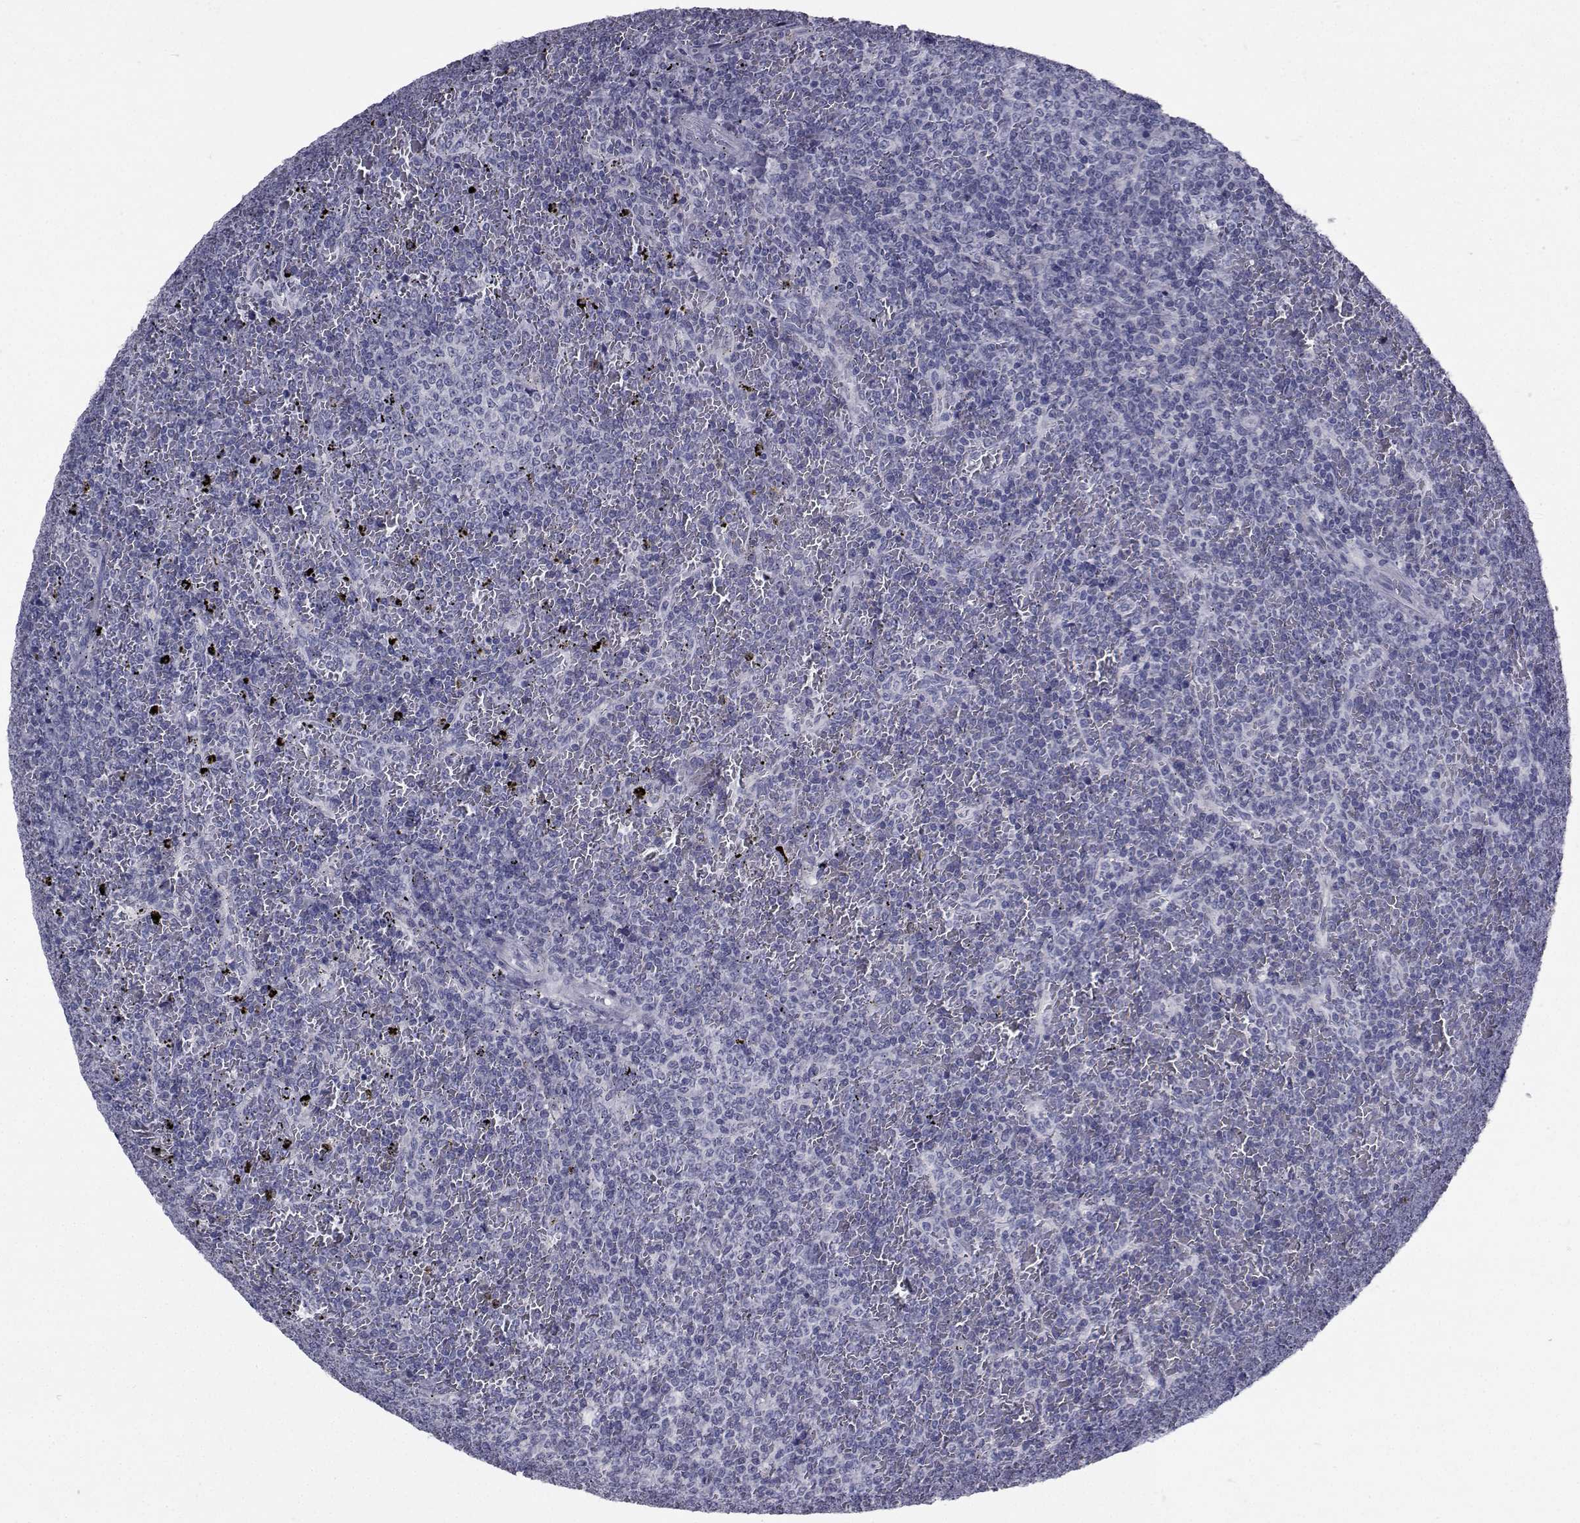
{"staining": {"intensity": "negative", "quantity": "none", "location": "none"}, "tissue": "lymphoma", "cell_type": "Tumor cells", "image_type": "cancer", "snomed": [{"axis": "morphology", "description": "Malignant lymphoma, non-Hodgkin's type, Low grade"}, {"axis": "topography", "description": "Spleen"}], "caption": "IHC image of low-grade malignant lymphoma, non-Hodgkin's type stained for a protein (brown), which shows no expression in tumor cells. (Brightfield microscopy of DAB (3,3'-diaminobenzidine) immunohistochemistry at high magnification).", "gene": "CHRNA1", "patient": {"sex": "female", "age": 77}}